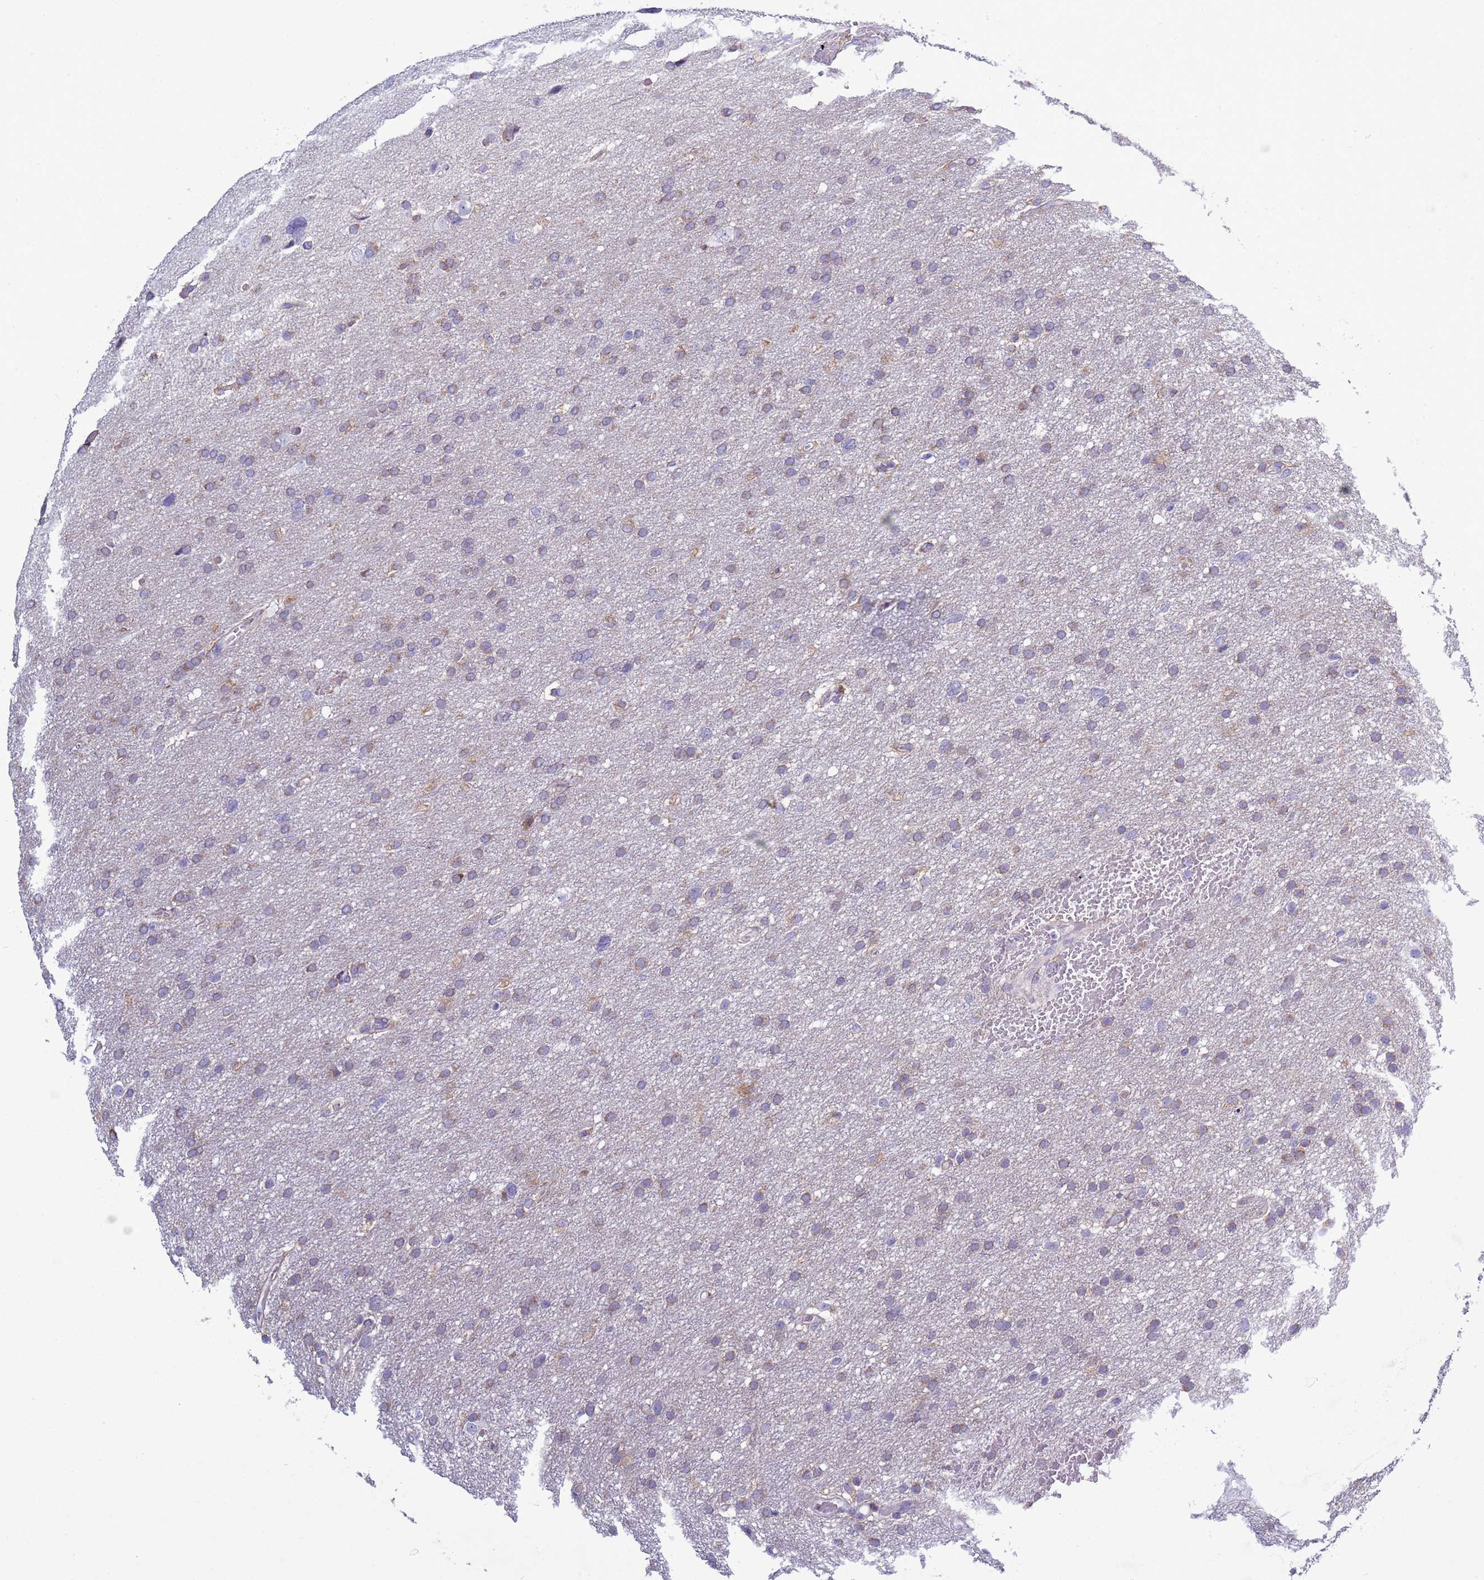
{"staining": {"intensity": "weak", "quantity": "25%-75%", "location": "cytoplasmic/membranous"}, "tissue": "glioma", "cell_type": "Tumor cells", "image_type": "cancer", "snomed": [{"axis": "morphology", "description": "Glioma, malignant, High grade"}, {"axis": "topography", "description": "Cerebral cortex"}], "caption": "Glioma was stained to show a protein in brown. There is low levels of weak cytoplasmic/membranous positivity in approximately 25%-75% of tumor cells. (IHC, brightfield microscopy, high magnification).", "gene": "ABHD17B", "patient": {"sex": "female", "age": 36}}